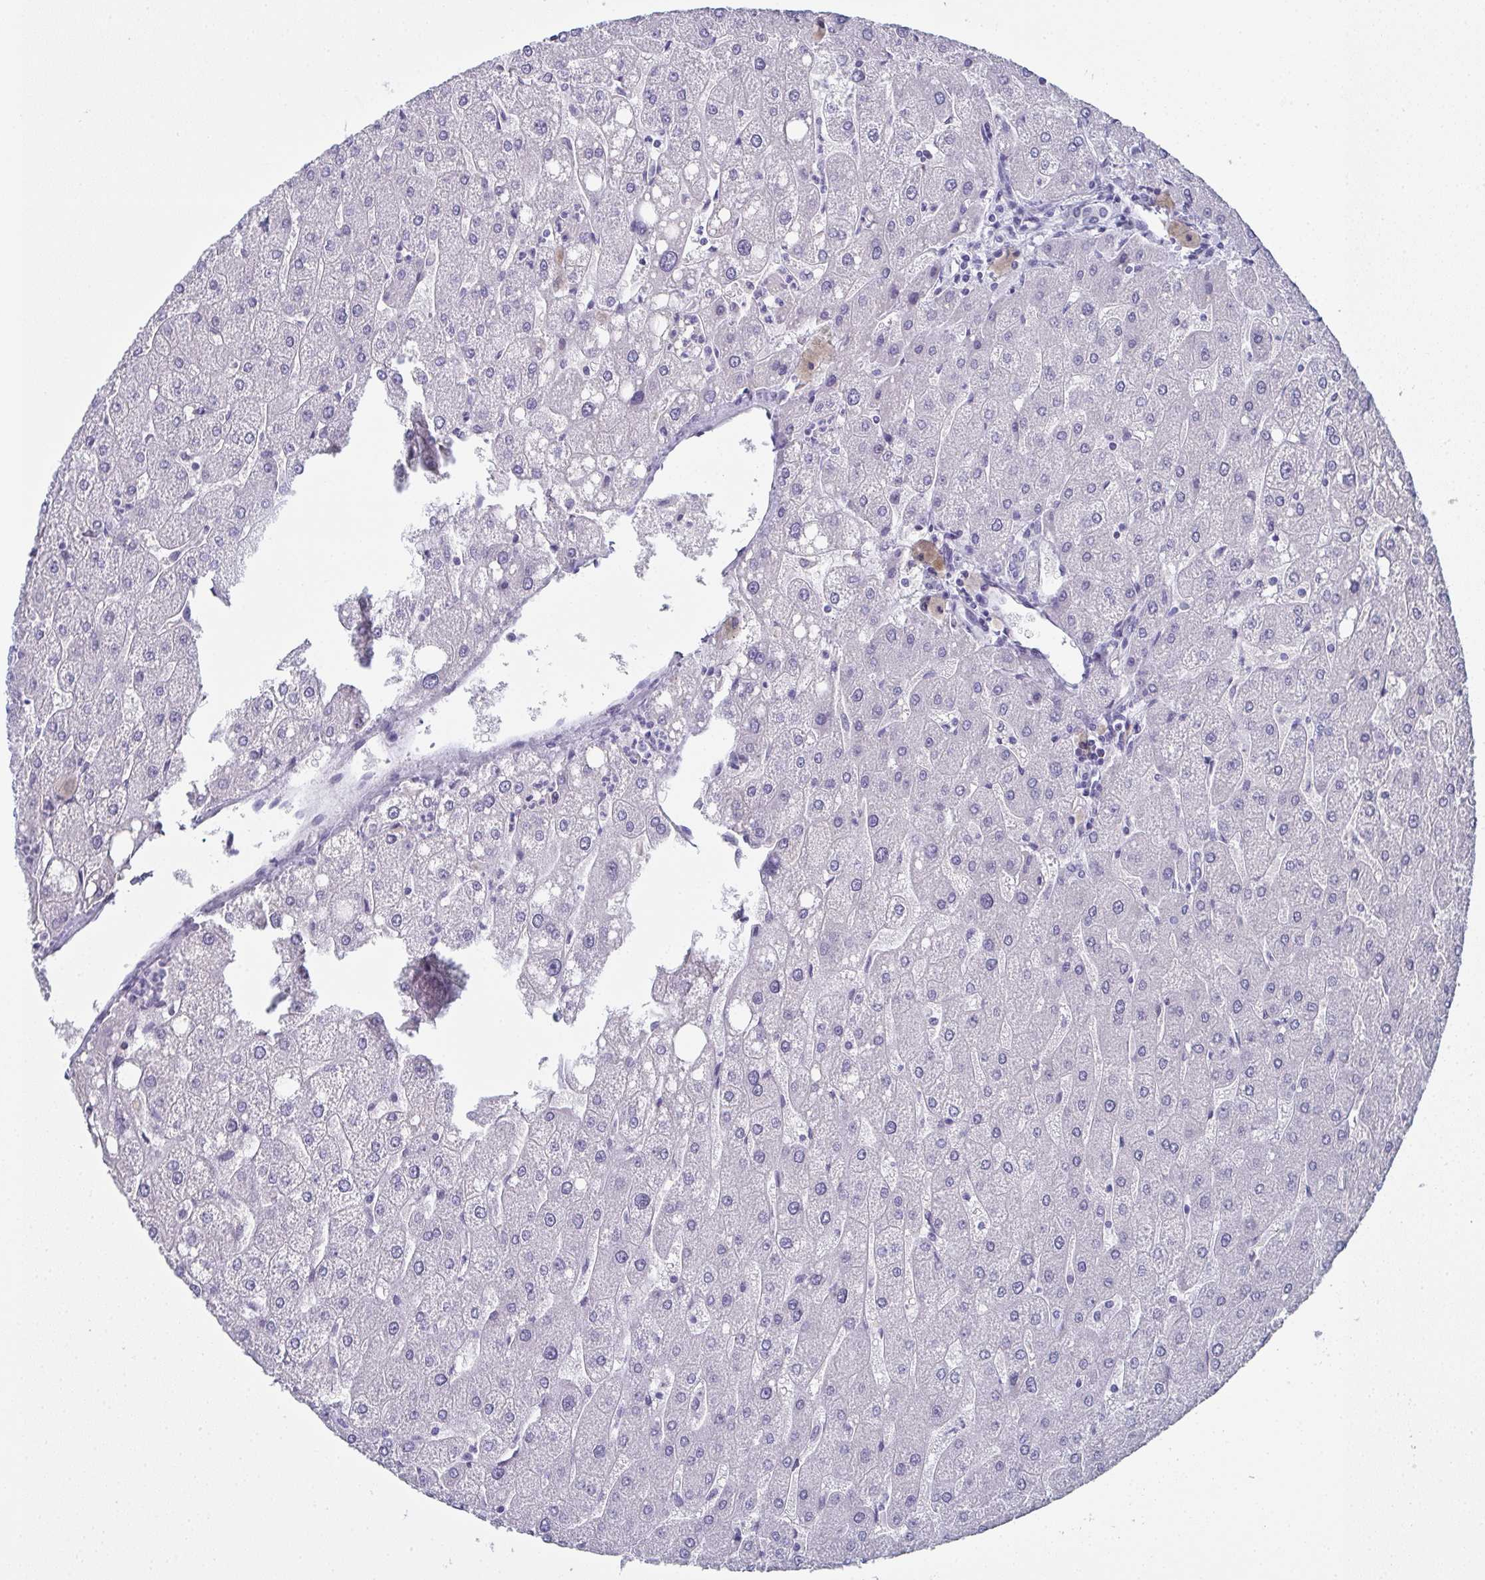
{"staining": {"intensity": "negative", "quantity": "none", "location": "none"}, "tissue": "liver", "cell_type": "Cholangiocytes", "image_type": "normal", "snomed": [{"axis": "morphology", "description": "Normal tissue, NOS"}, {"axis": "topography", "description": "Liver"}], "caption": "Cholangiocytes show no significant positivity in unremarkable liver.", "gene": "SLC36A2", "patient": {"sex": "male", "age": 67}}